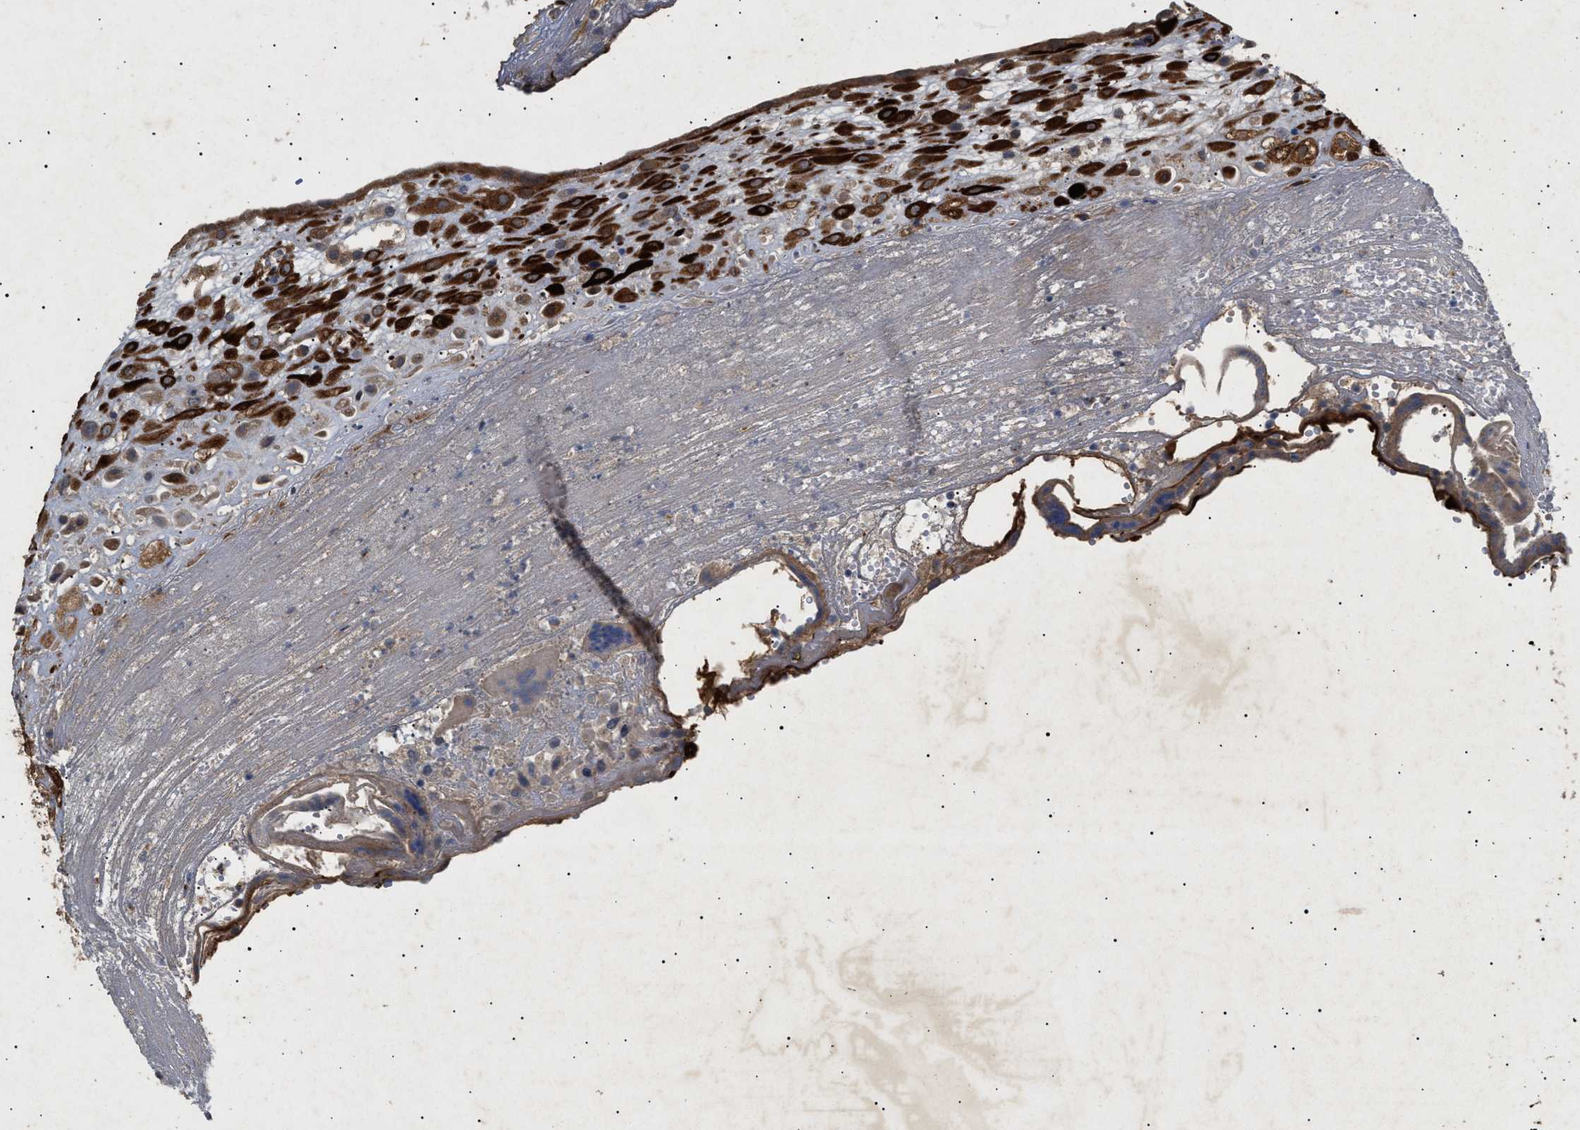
{"staining": {"intensity": "strong", "quantity": ">75%", "location": "cytoplasmic/membranous"}, "tissue": "placenta", "cell_type": "Decidual cells", "image_type": "normal", "snomed": [{"axis": "morphology", "description": "Normal tissue, NOS"}, {"axis": "topography", "description": "Placenta"}], "caption": "Benign placenta demonstrates strong cytoplasmic/membranous positivity in approximately >75% of decidual cells, visualized by immunohistochemistry.", "gene": "SIRT5", "patient": {"sex": "female", "age": 18}}